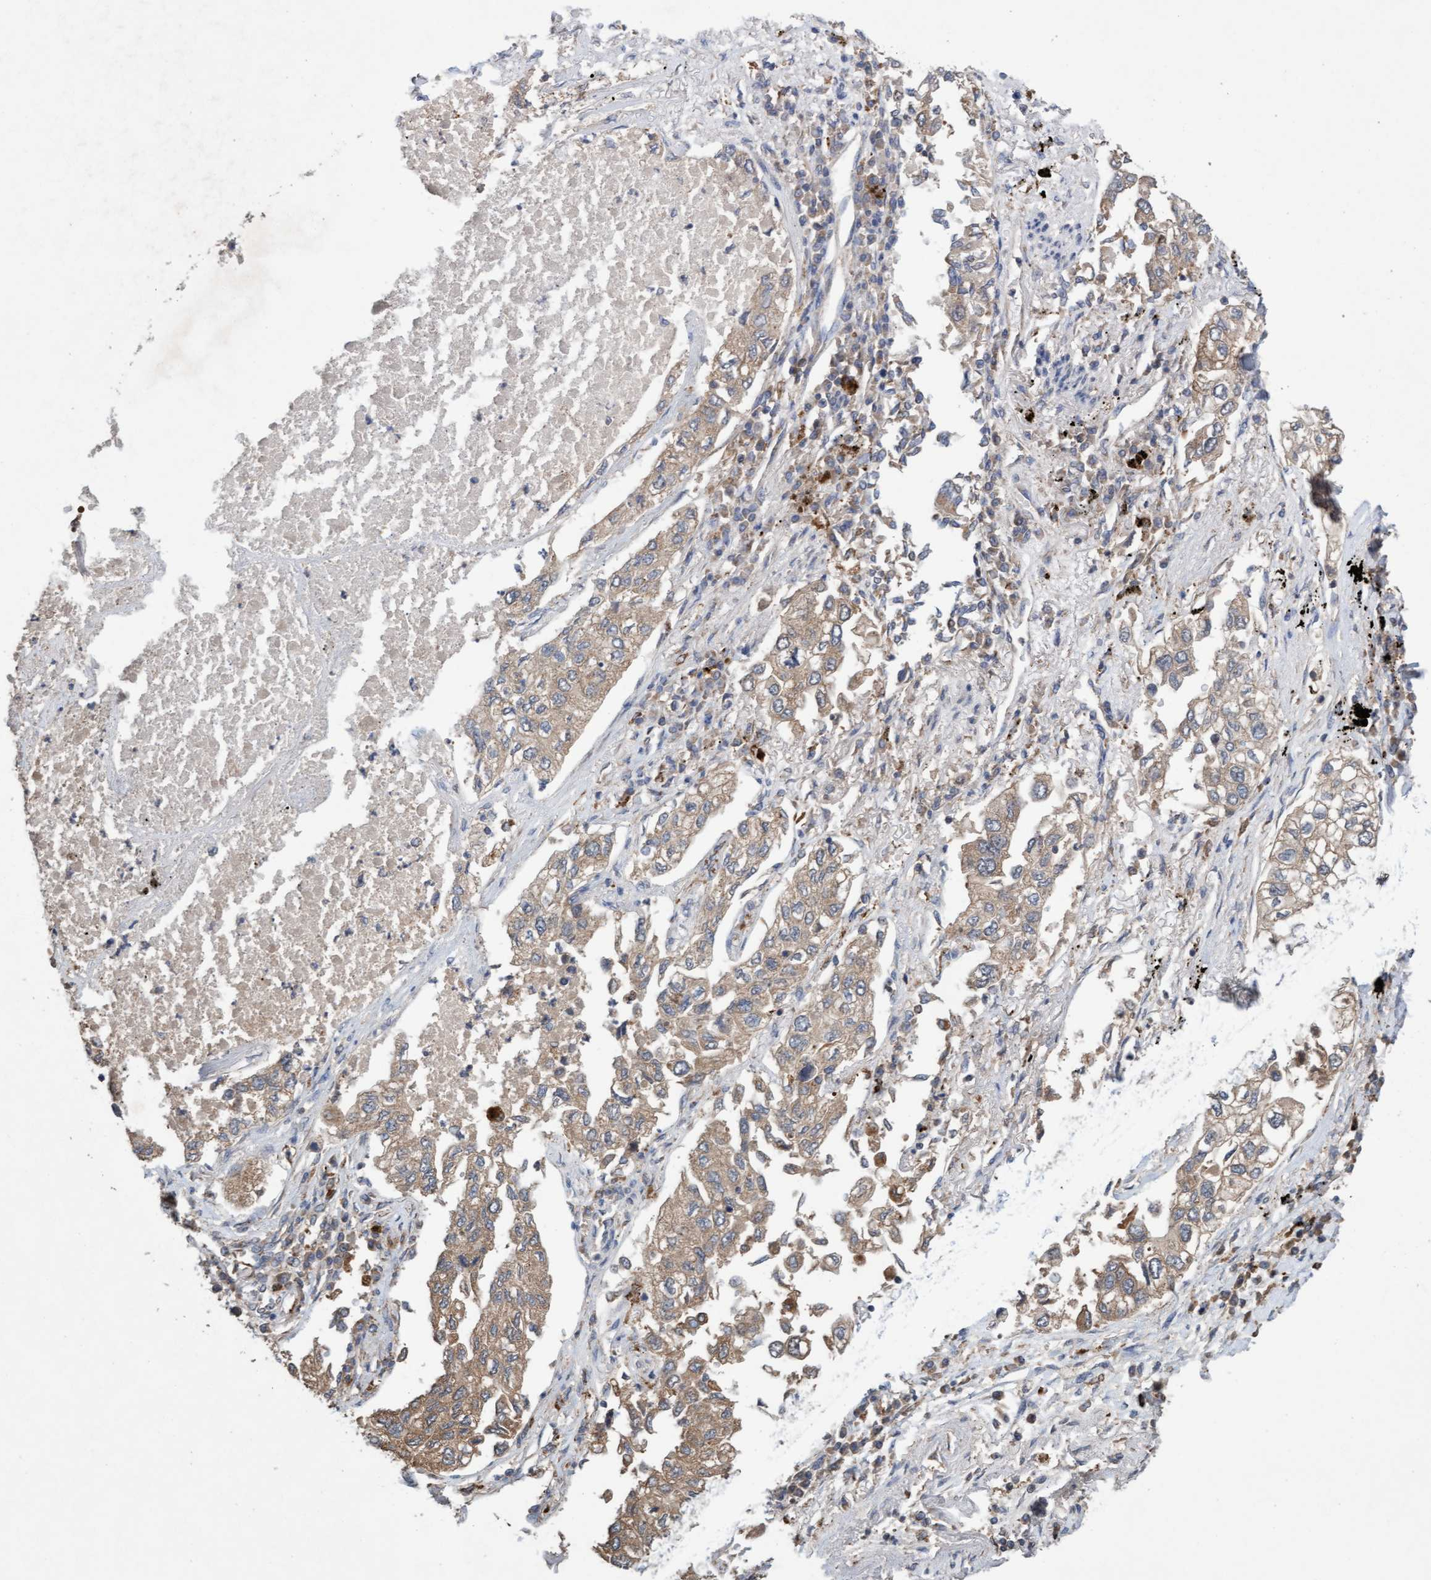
{"staining": {"intensity": "moderate", "quantity": ">75%", "location": "cytoplasmic/membranous"}, "tissue": "lung cancer", "cell_type": "Tumor cells", "image_type": "cancer", "snomed": [{"axis": "morphology", "description": "Inflammation, NOS"}, {"axis": "morphology", "description": "Adenocarcinoma, NOS"}, {"axis": "topography", "description": "Lung"}], "caption": "Adenocarcinoma (lung) was stained to show a protein in brown. There is medium levels of moderate cytoplasmic/membranous expression in about >75% of tumor cells.", "gene": "ATPAF2", "patient": {"sex": "male", "age": 63}}